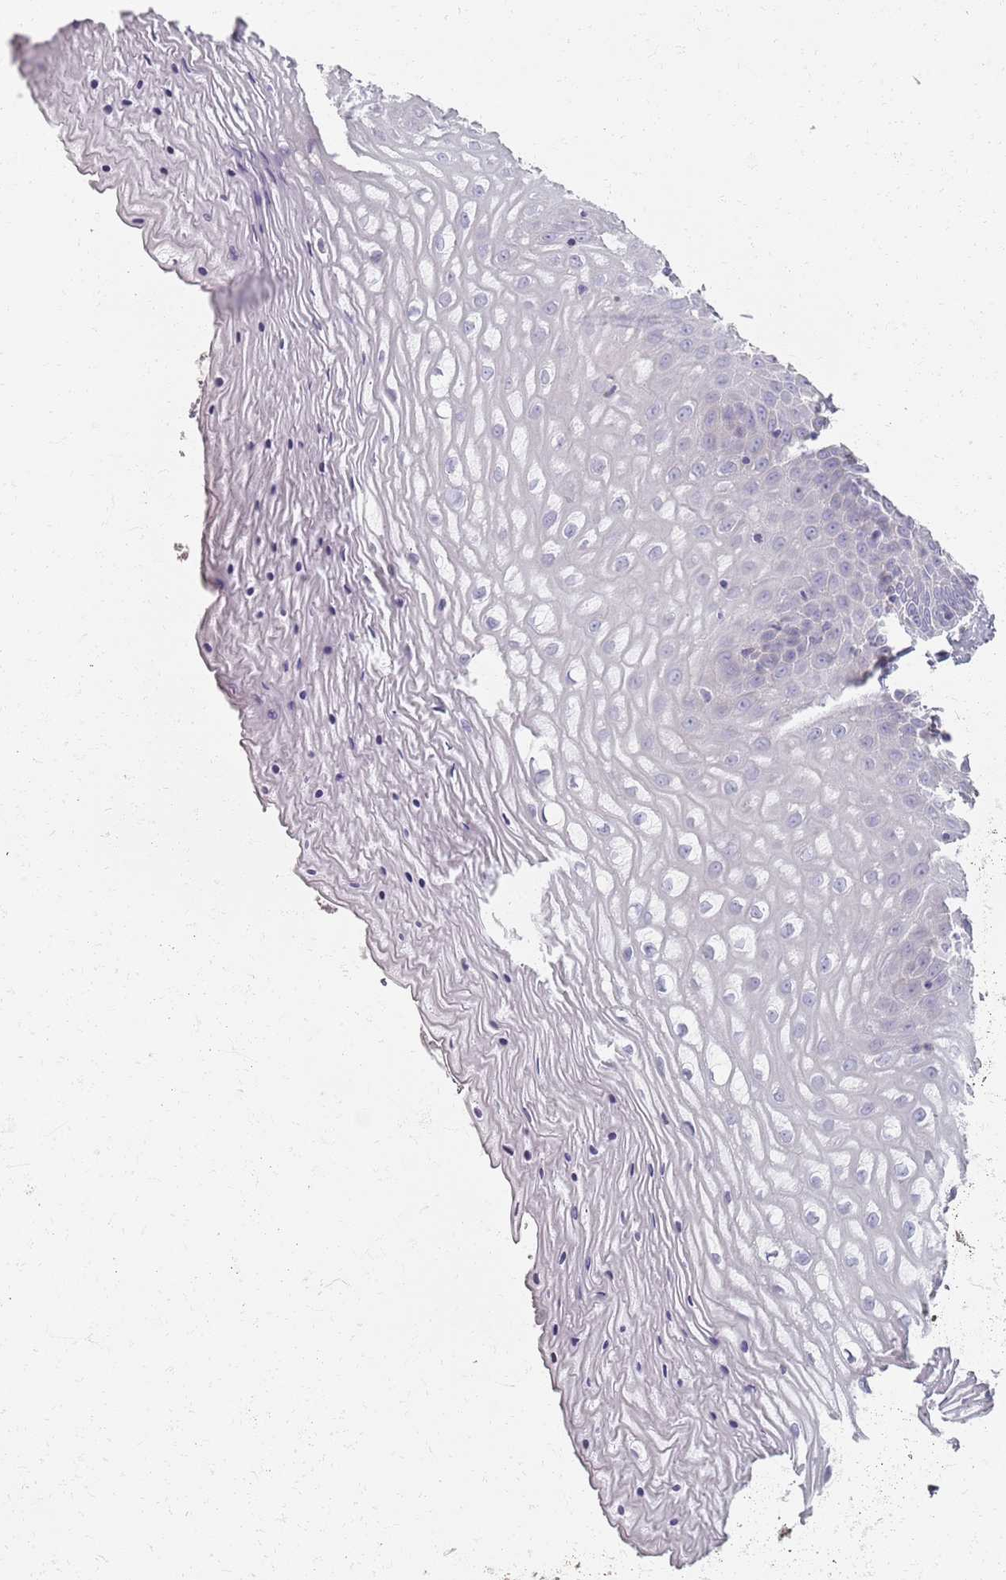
{"staining": {"intensity": "negative", "quantity": "none", "location": "none"}, "tissue": "vagina", "cell_type": "Squamous epithelial cells", "image_type": "normal", "snomed": [{"axis": "morphology", "description": "Normal tissue, NOS"}, {"axis": "topography", "description": "Vagina"}], "caption": "Immunohistochemical staining of benign human vagina reveals no significant staining in squamous epithelial cells. The staining is performed using DAB (3,3'-diaminobenzidine) brown chromogen with nuclei counter-stained in using hematoxylin.", "gene": "SYNGR3", "patient": {"sex": "female", "age": 65}}